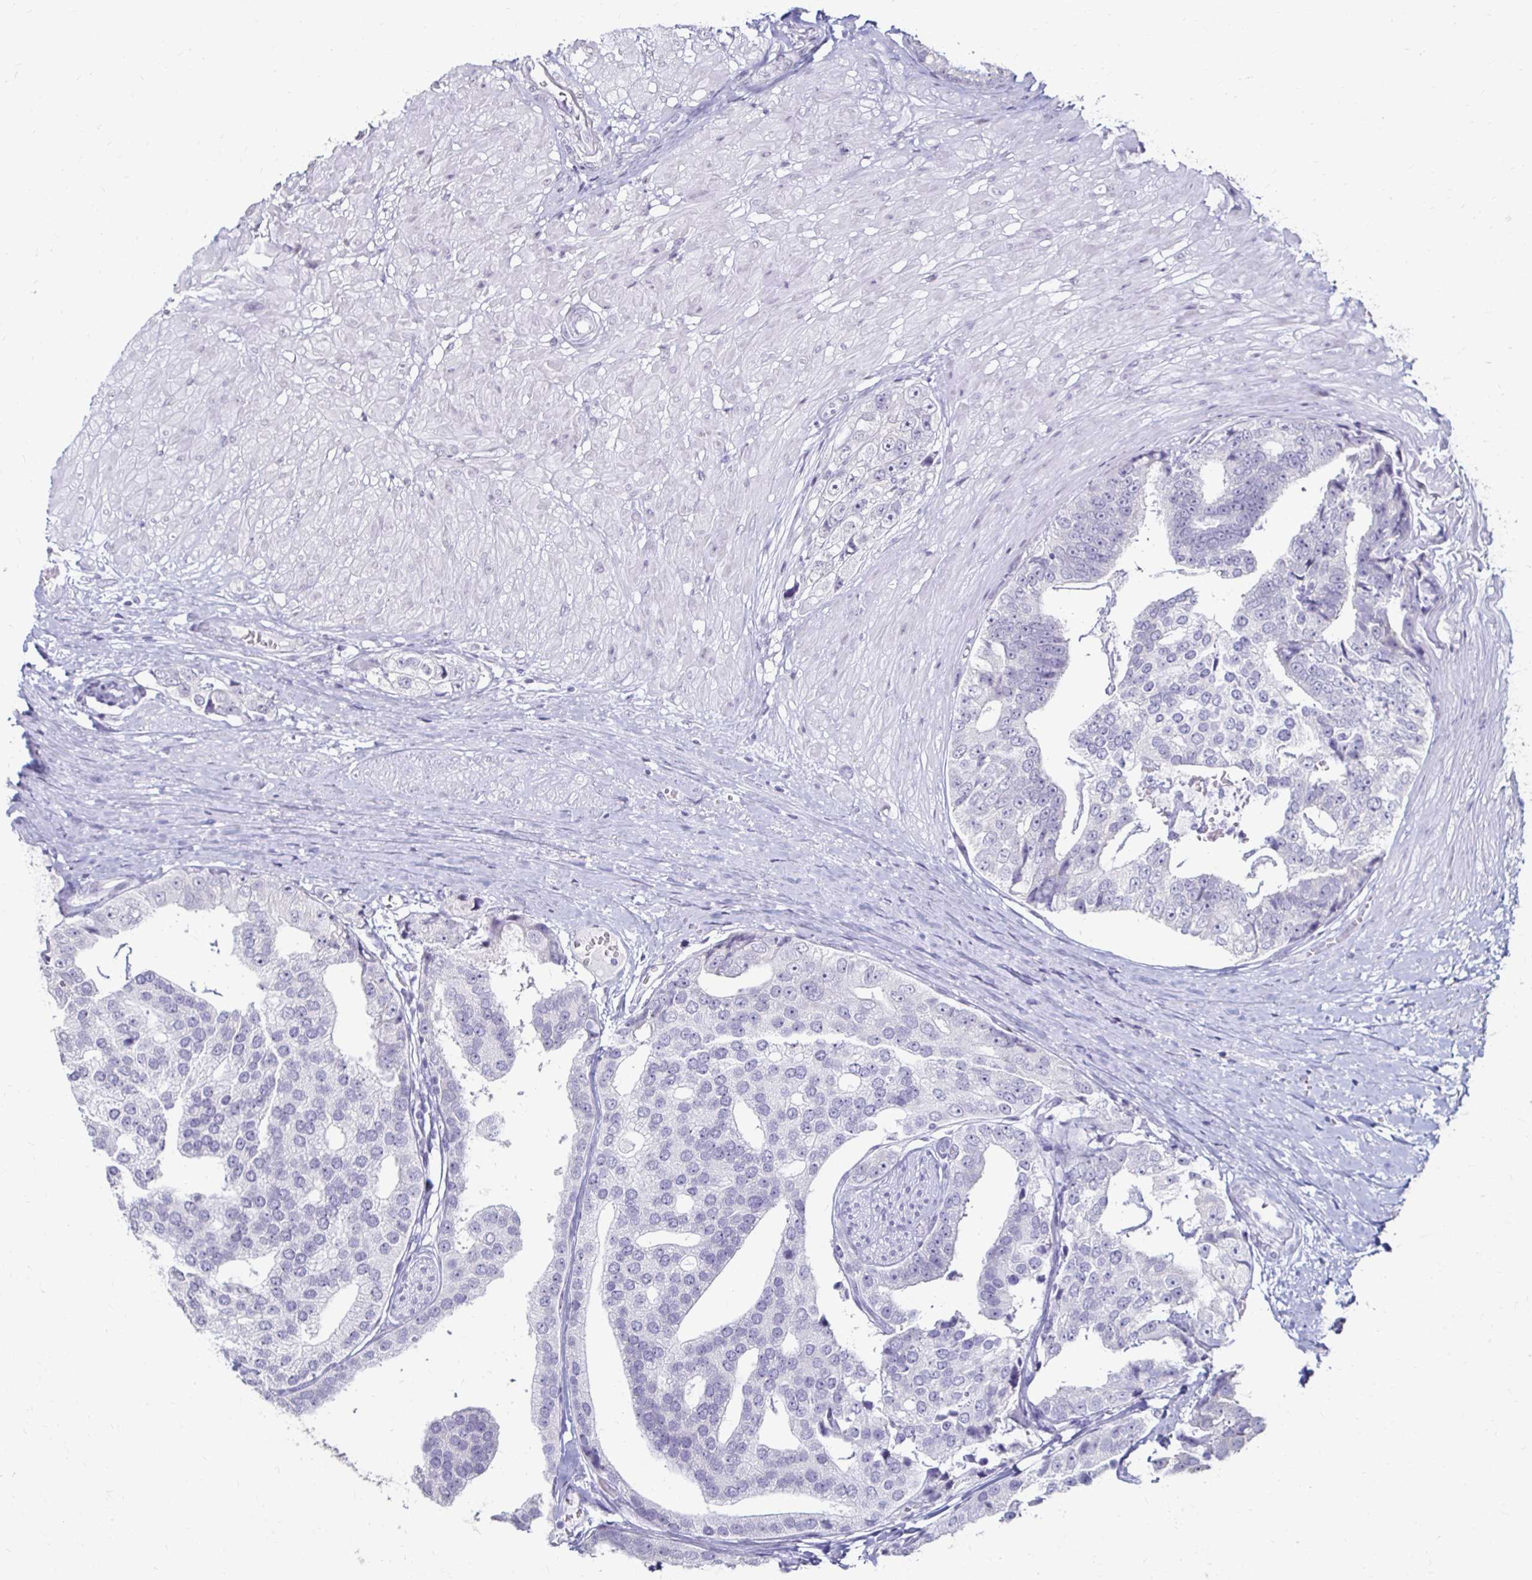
{"staining": {"intensity": "negative", "quantity": "none", "location": "none"}, "tissue": "prostate cancer", "cell_type": "Tumor cells", "image_type": "cancer", "snomed": [{"axis": "morphology", "description": "Adenocarcinoma, High grade"}, {"axis": "topography", "description": "Prostate"}], "caption": "This is an immunohistochemistry micrograph of human high-grade adenocarcinoma (prostate). There is no staining in tumor cells.", "gene": "TOMM34", "patient": {"sex": "male", "age": 71}}